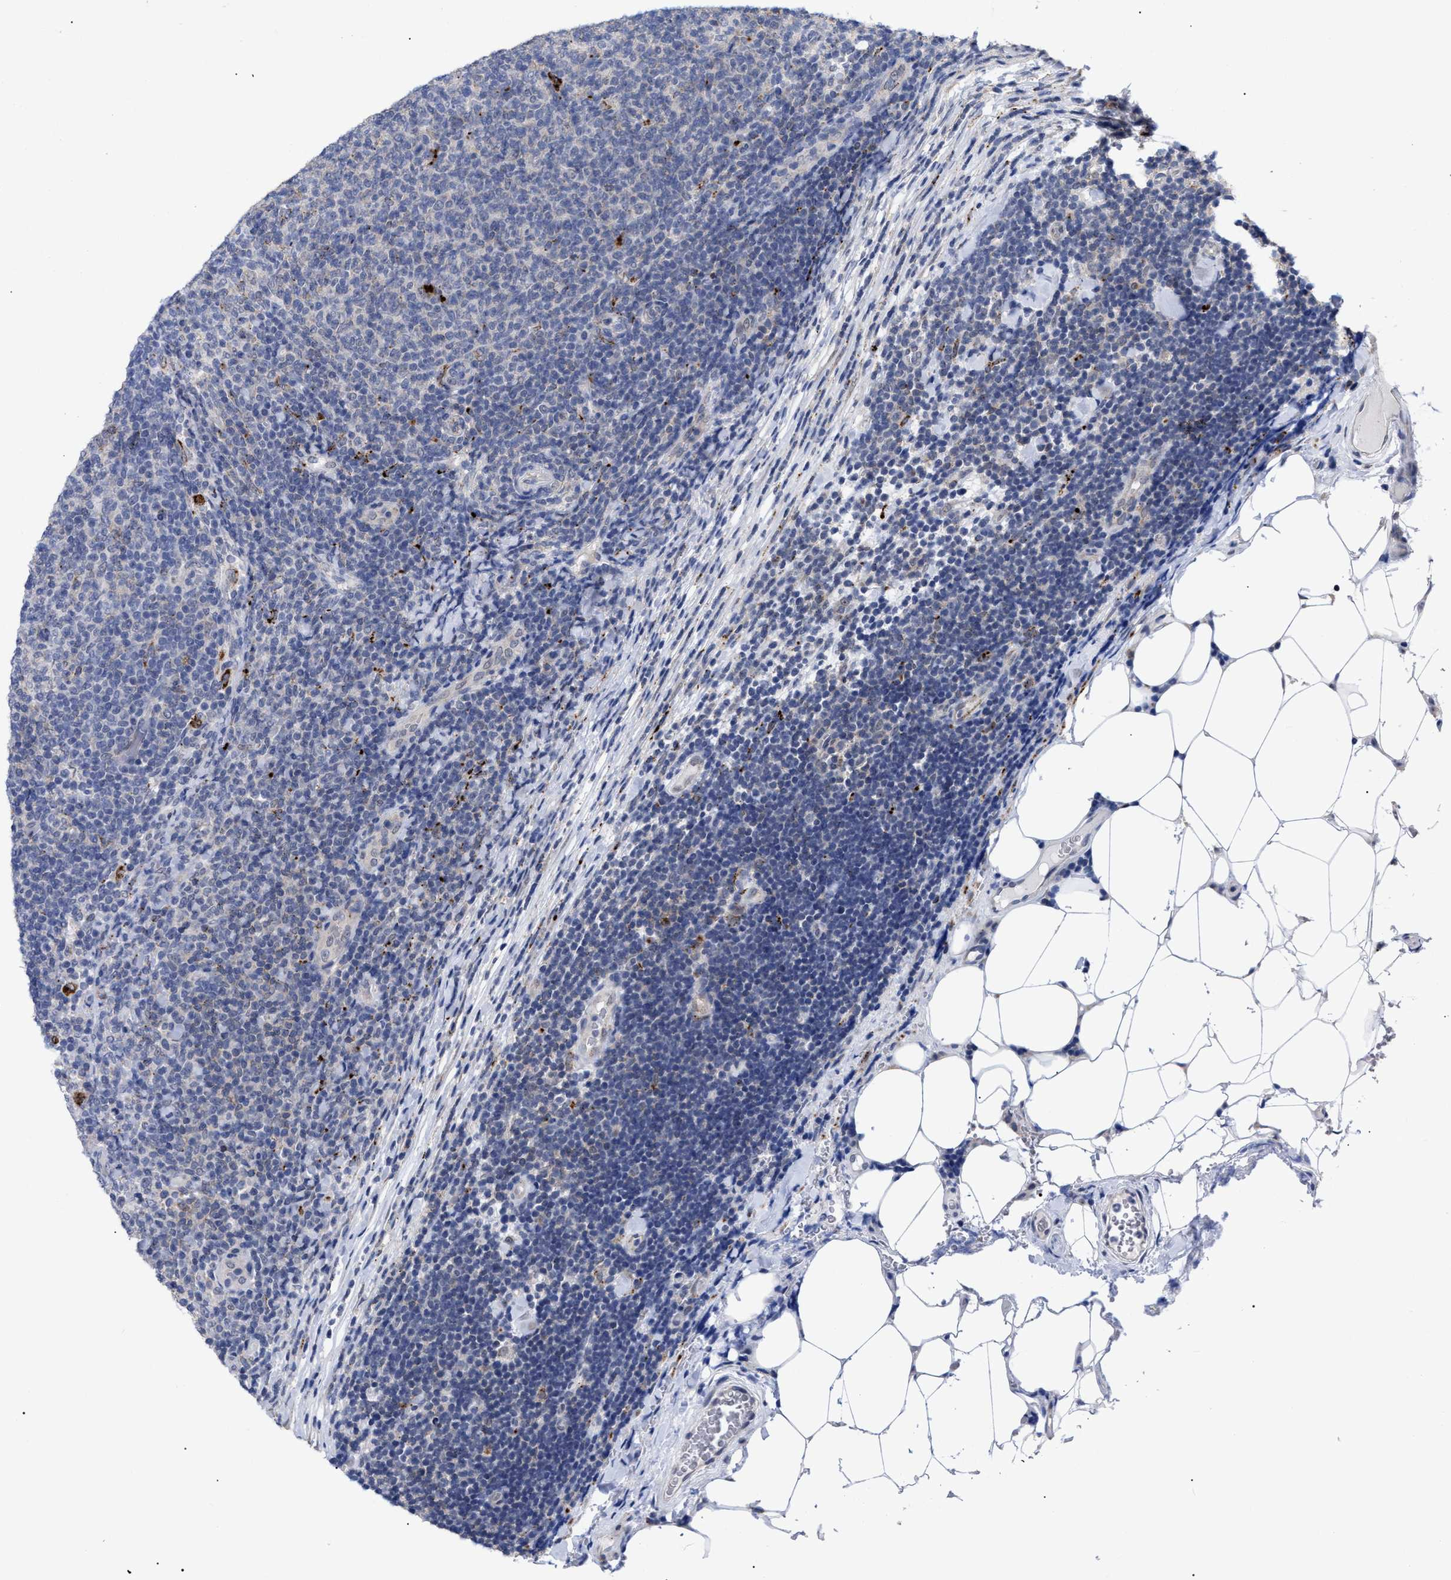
{"staining": {"intensity": "negative", "quantity": "none", "location": "none"}, "tissue": "lymphoma", "cell_type": "Tumor cells", "image_type": "cancer", "snomed": [{"axis": "morphology", "description": "Malignant lymphoma, non-Hodgkin's type, Low grade"}, {"axis": "topography", "description": "Lymph node"}], "caption": "This histopathology image is of low-grade malignant lymphoma, non-Hodgkin's type stained with immunohistochemistry to label a protein in brown with the nuclei are counter-stained blue. There is no staining in tumor cells.", "gene": "UPF1", "patient": {"sex": "male", "age": 66}}